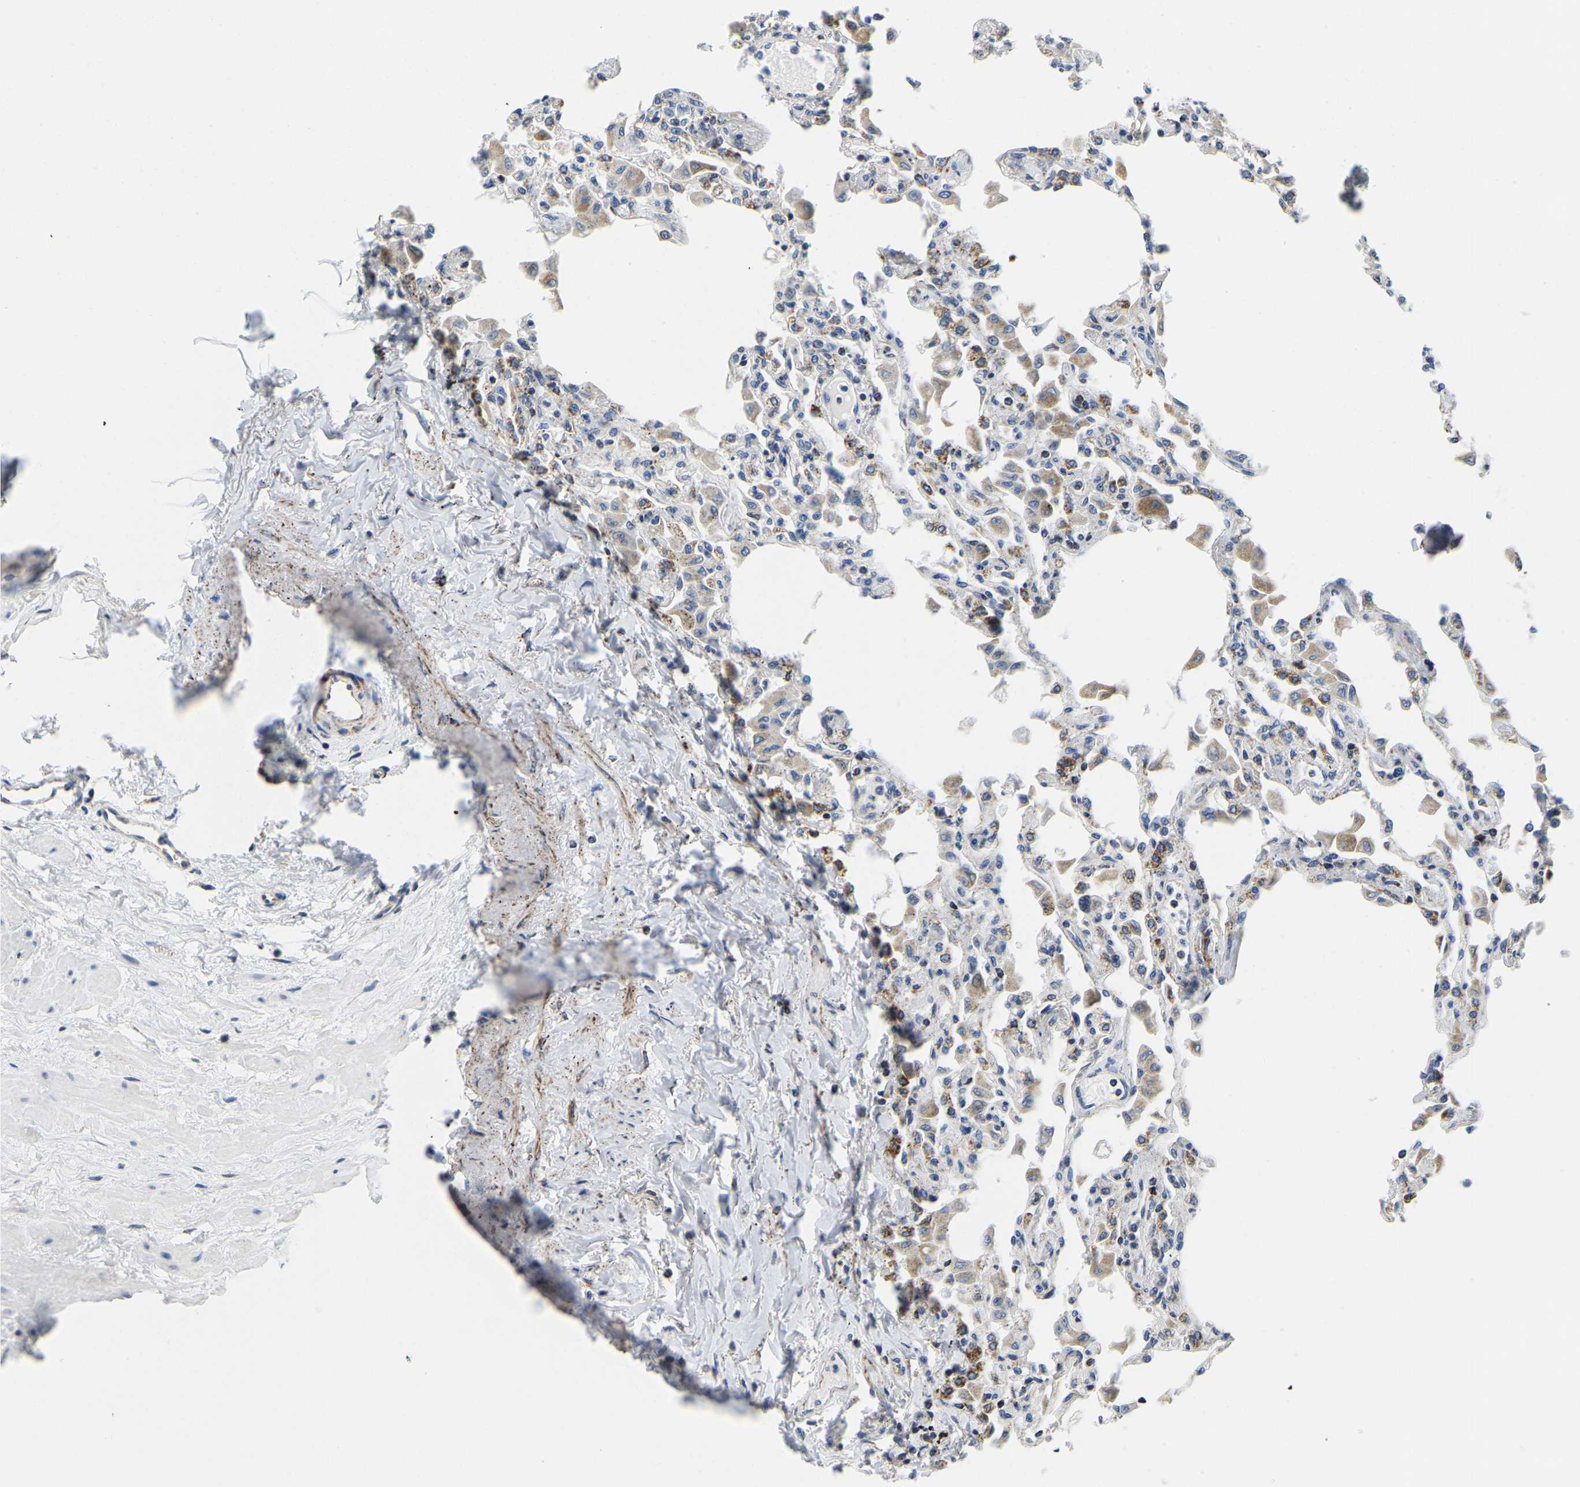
{"staining": {"intensity": "weak", "quantity": "<25%", "location": "cytoplasmic/membranous"}, "tissue": "lung", "cell_type": "Alveolar cells", "image_type": "normal", "snomed": [{"axis": "morphology", "description": "Normal tissue, NOS"}, {"axis": "topography", "description": "Bronchus"}, {"axis": "topography", "description": "Lung"}], "caption": "Lung stained for a protein using IHC exhibits no expression alveolar cells.", "gene": "SFXN1", "patient": {"sex": "female", "age": 49}}